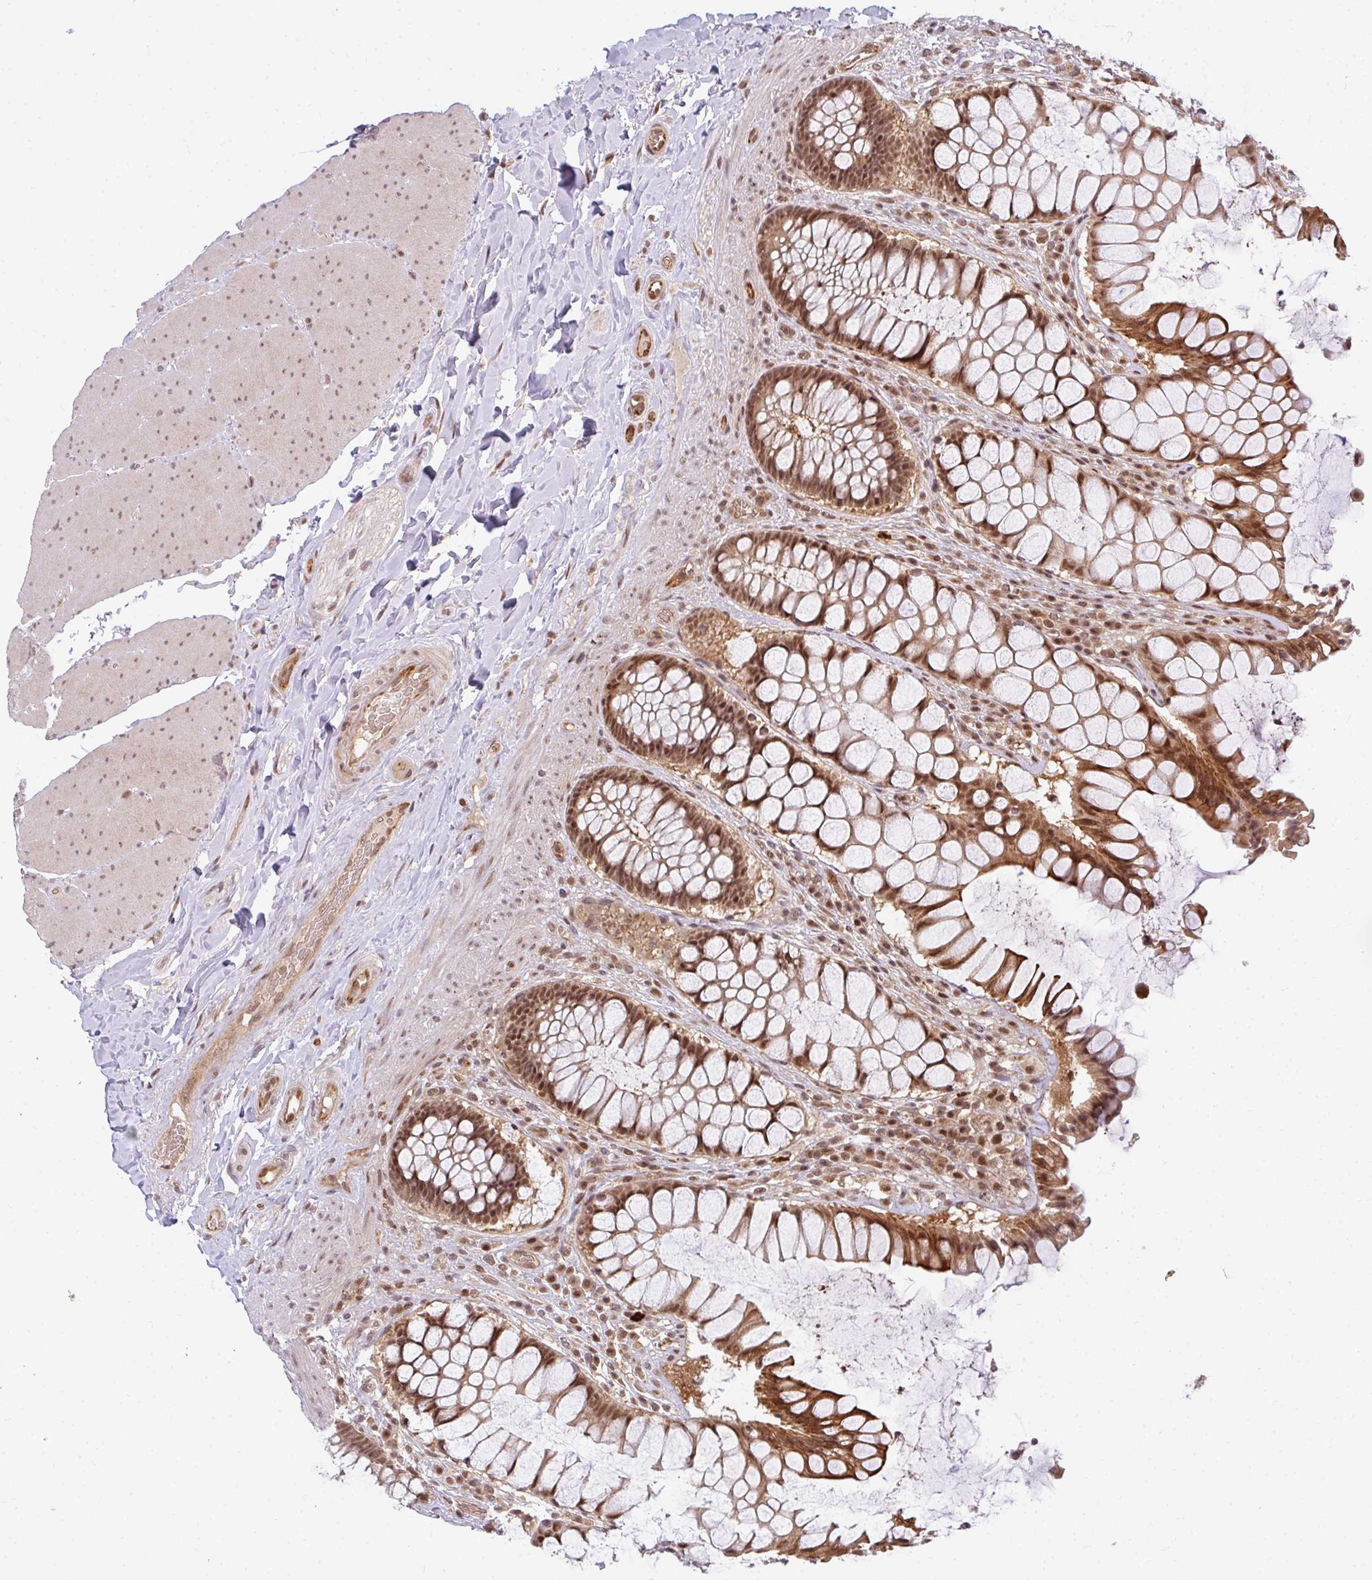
{"staining": {"intensity": "strong", "quantity": ">75%", "location": "cytoplasmic/membranous,nuclear"}, "tissue": "rectum", "cell_type": "Glandular cells", "image_type": "normal", "snomed": [{"axis": "morphology", "description": "Normal tissue, NOS"}, {"axis": "topography", "description": "Rectum"}], "caption": "Protein staining exhibits strong cytoplasmic/membranous,nuclear positivity in approximately >75% of glandular cells in unremarkable rectum.", "gene": "GTF3C6", "patient": {"sex": "female", "age": 58}}